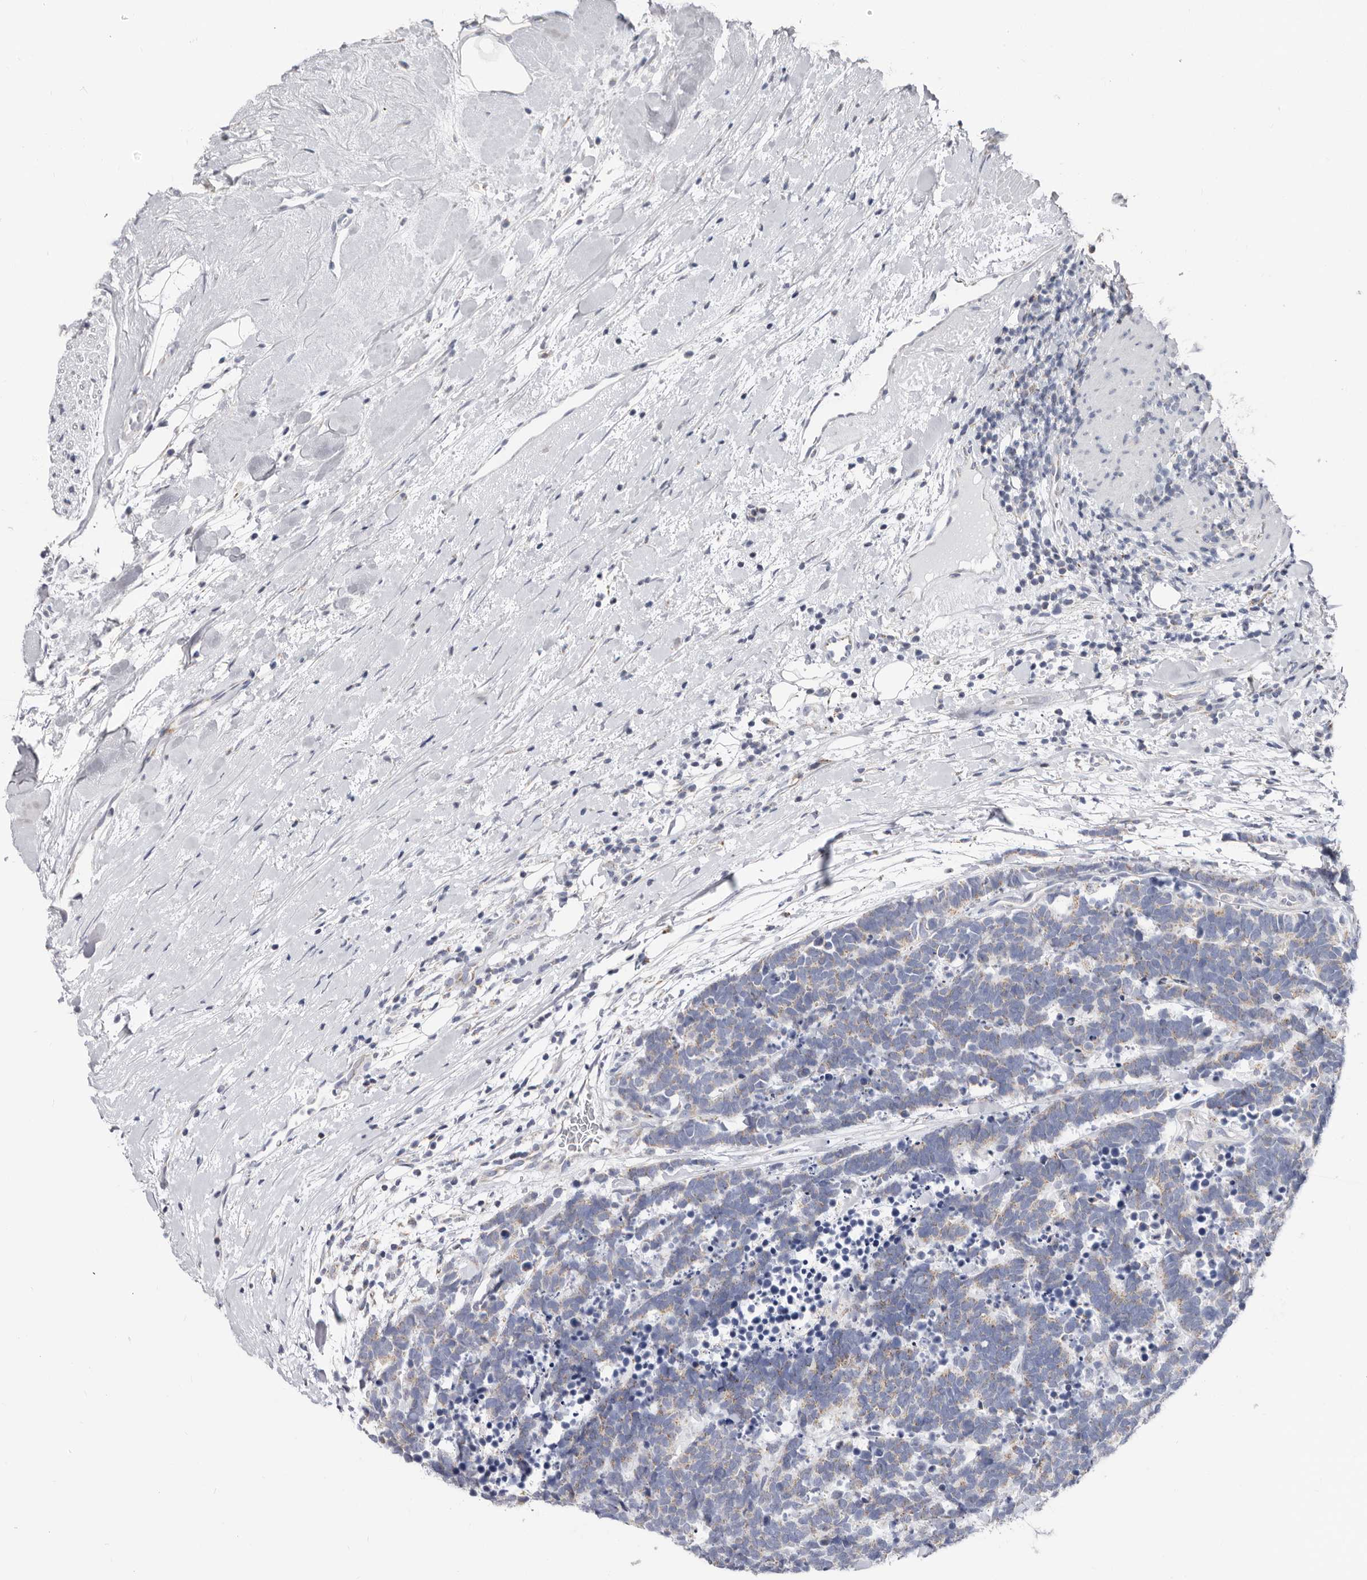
{"staining": {"intensity": "weak", "quantity": "25%-75%", "location": "cytoplasmic/membranous"}, "tissue": "carcinoid", "cell_type": "Tumor cells", "image_type": "cancer", "snomed": [{"axis": "morphology", "description": "Carcinoma, NOS"}, {"axis": "morphology", "description": "Carcinoid, malignant, NOS"}, {"axis": "topography", "description": "Urinary bladder"}], "caption": "IHC of carcinoid reveals low levels of weak cytoplasmic/membranous expression in approximately 25%-75% of tumor cells.", "gene": "RSPO2", "patient": {"sex": "male", "age": 57}}